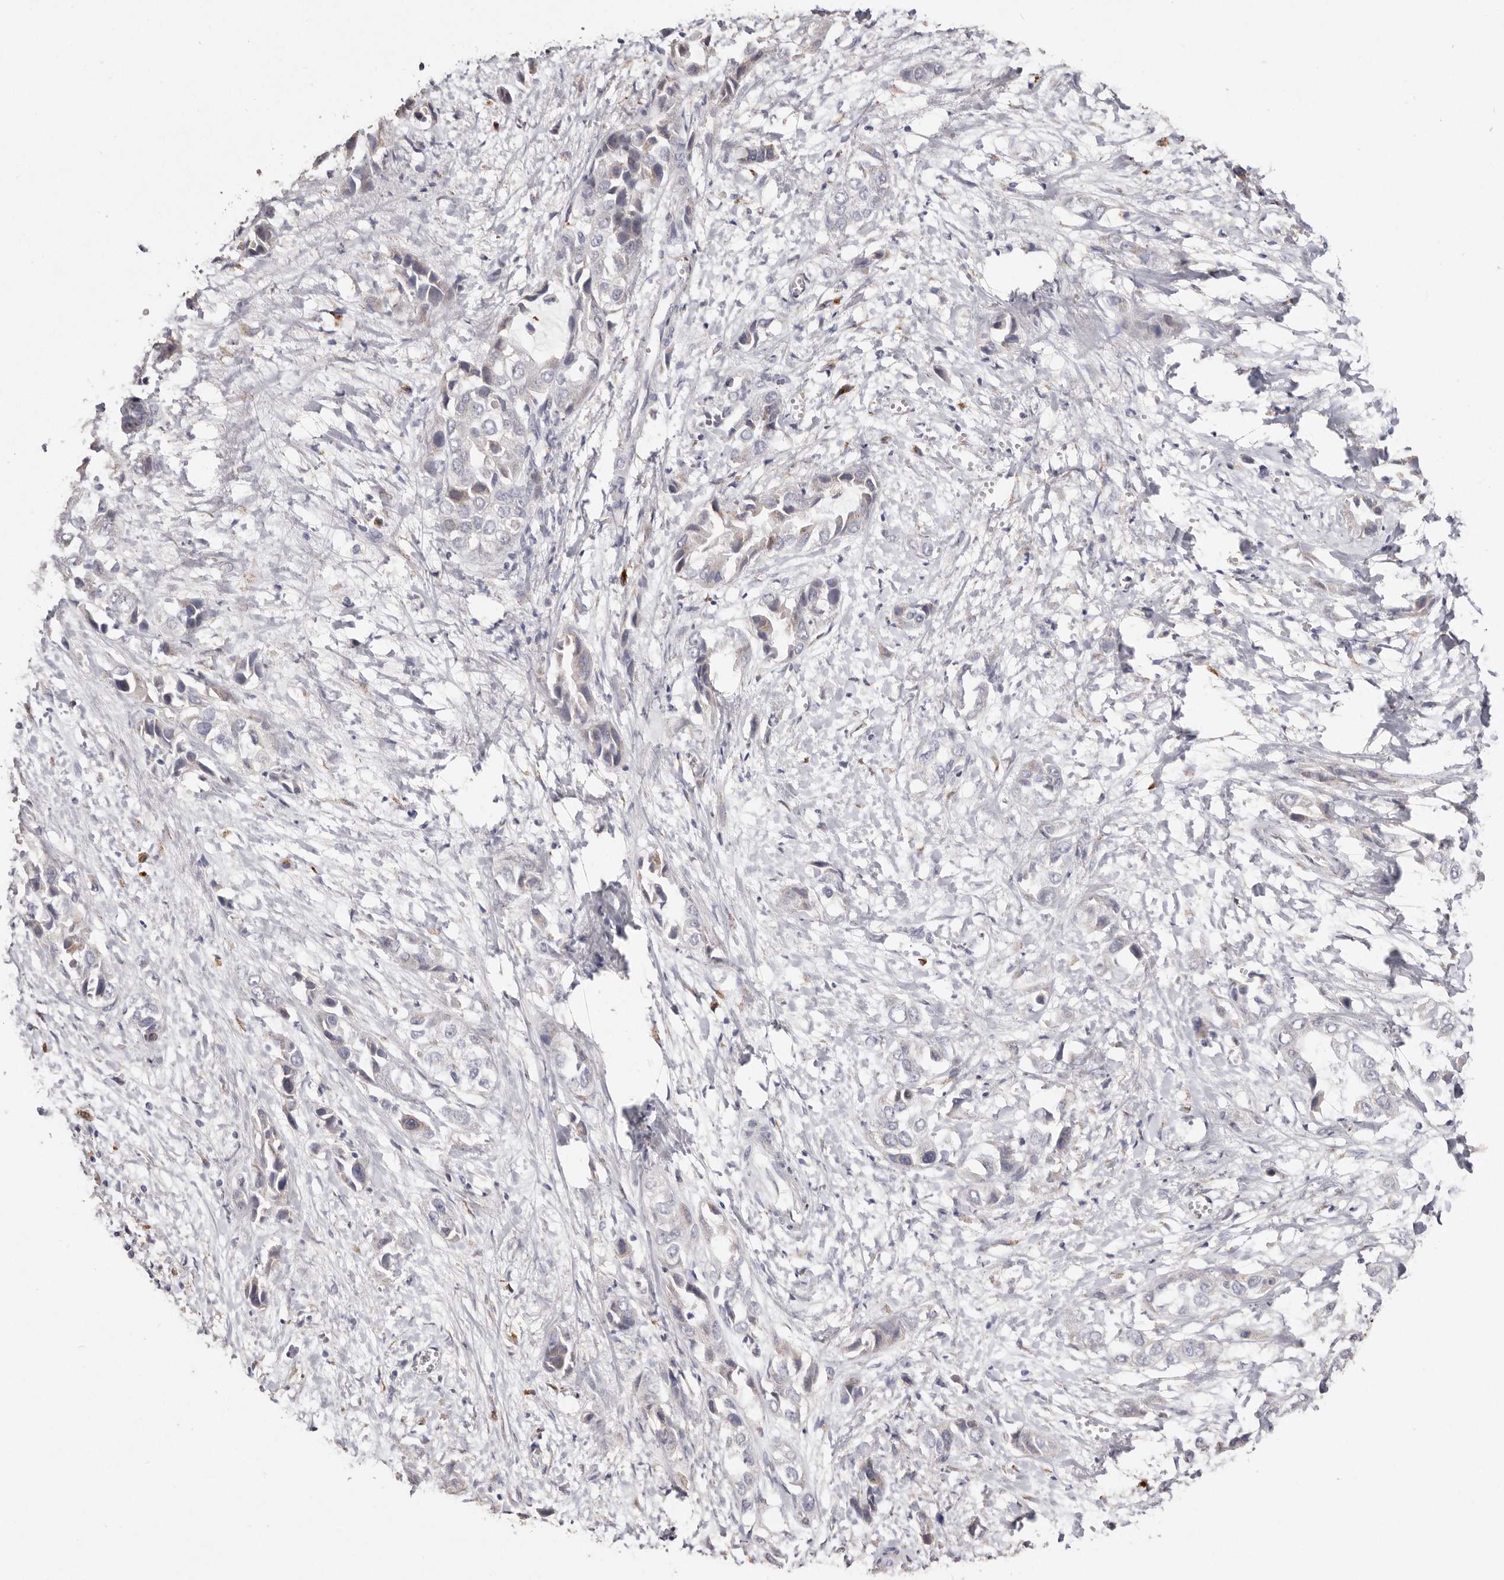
{"staining": {"intensity": "negative", "quantity": "none", "location": "none"}, "tissue": "liver cancer", "cell_type": "Tumor cells", "image_type": "cancer", "snomed": [{"axis": "morphology", "description": "Cholangiocarcinoma"}, {"axis": "topography", "description": "Liver"}], "caption": "Tumor cells are negative for protein expression in human cholangiocarcinoma (liver).", "gene": "LGALS7B", "patient": {"sex": "female", "age": 52}}